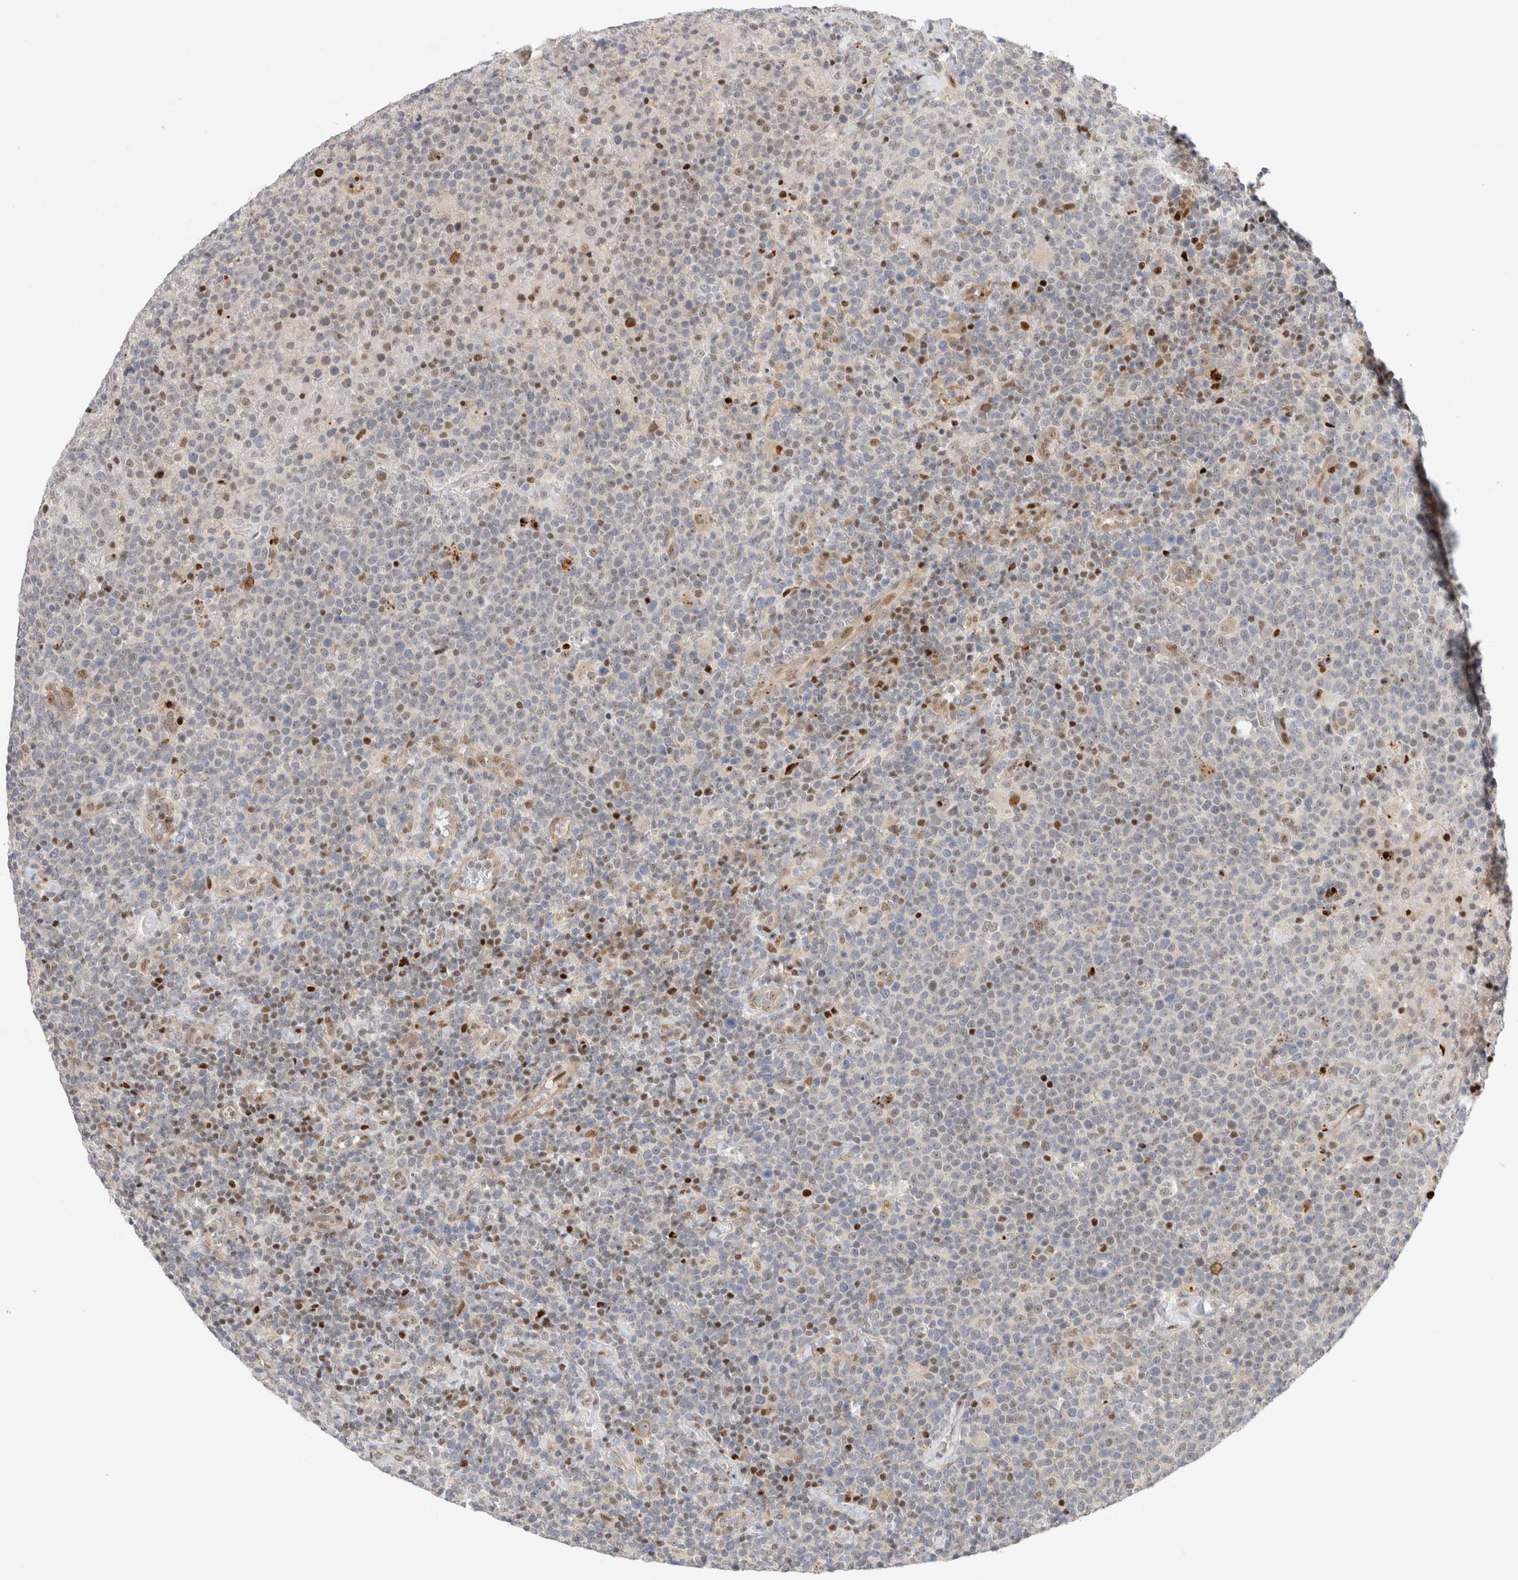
{"staining": {"intensity": "moderate", "quantity": "25%-75%", "location": "nuclear"}, "tissue": "lymphoma", "cell_type": "Tumor cells", "image_type": "cancer", "snomed": [{"axis": "morphology", "description": "Malignant lymphoma, non-Hodgkin's type, High grade"}, {"axis": "topography", "description": "Lymph node"}], "caption": "Brown immunohistochemical staining in high-grade malignant lymphoma, non-Hodgkin's type shows moderate nuclear expression in approximately 25%-75% of tumor cells.", "gene": "TCF4", "patient": {"sex": "male", "age": 61}}